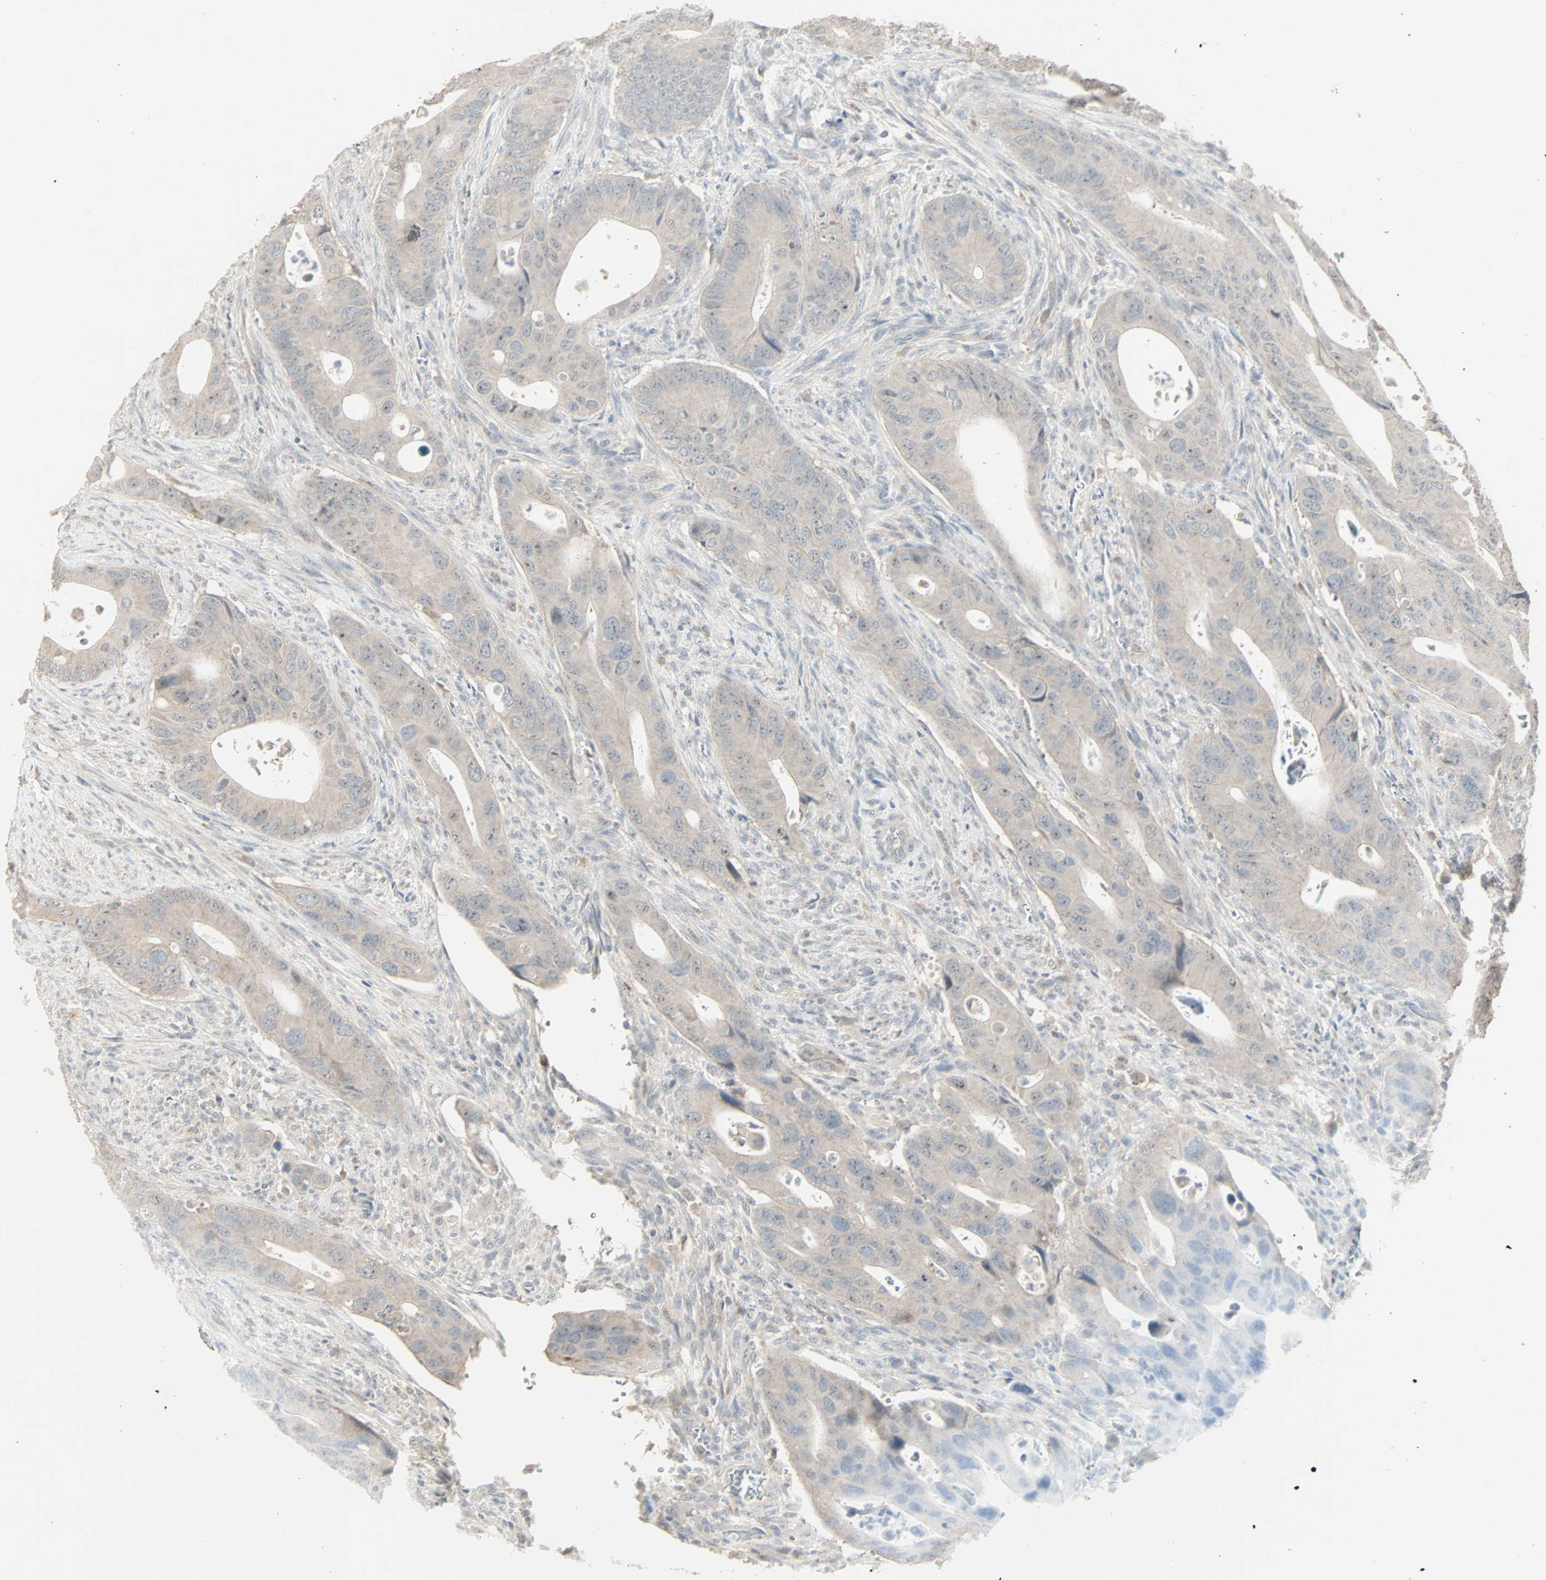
{"staining": {"intensity": "weak", "quantity": ">75%", "location": "cytoplasmic/membranous,nuclear"}, "tissue": "colorectal cancer", "cell_type": "Tumor cells", "image_type": "cancer", "snomed": [{"axis": "morphology", "description": "Adenocarcinoma, NOS"}, {"axis": "topography", "description": "Rectum"}], "caption": "Human colorectal cancer stained for a protein (brown) shows weak cytoplasmic/membranous and nuclear positive staining in about >75% of tumor cells.", "gene": "KDM4A", "patient": {"sex": "female", "age": 57}}